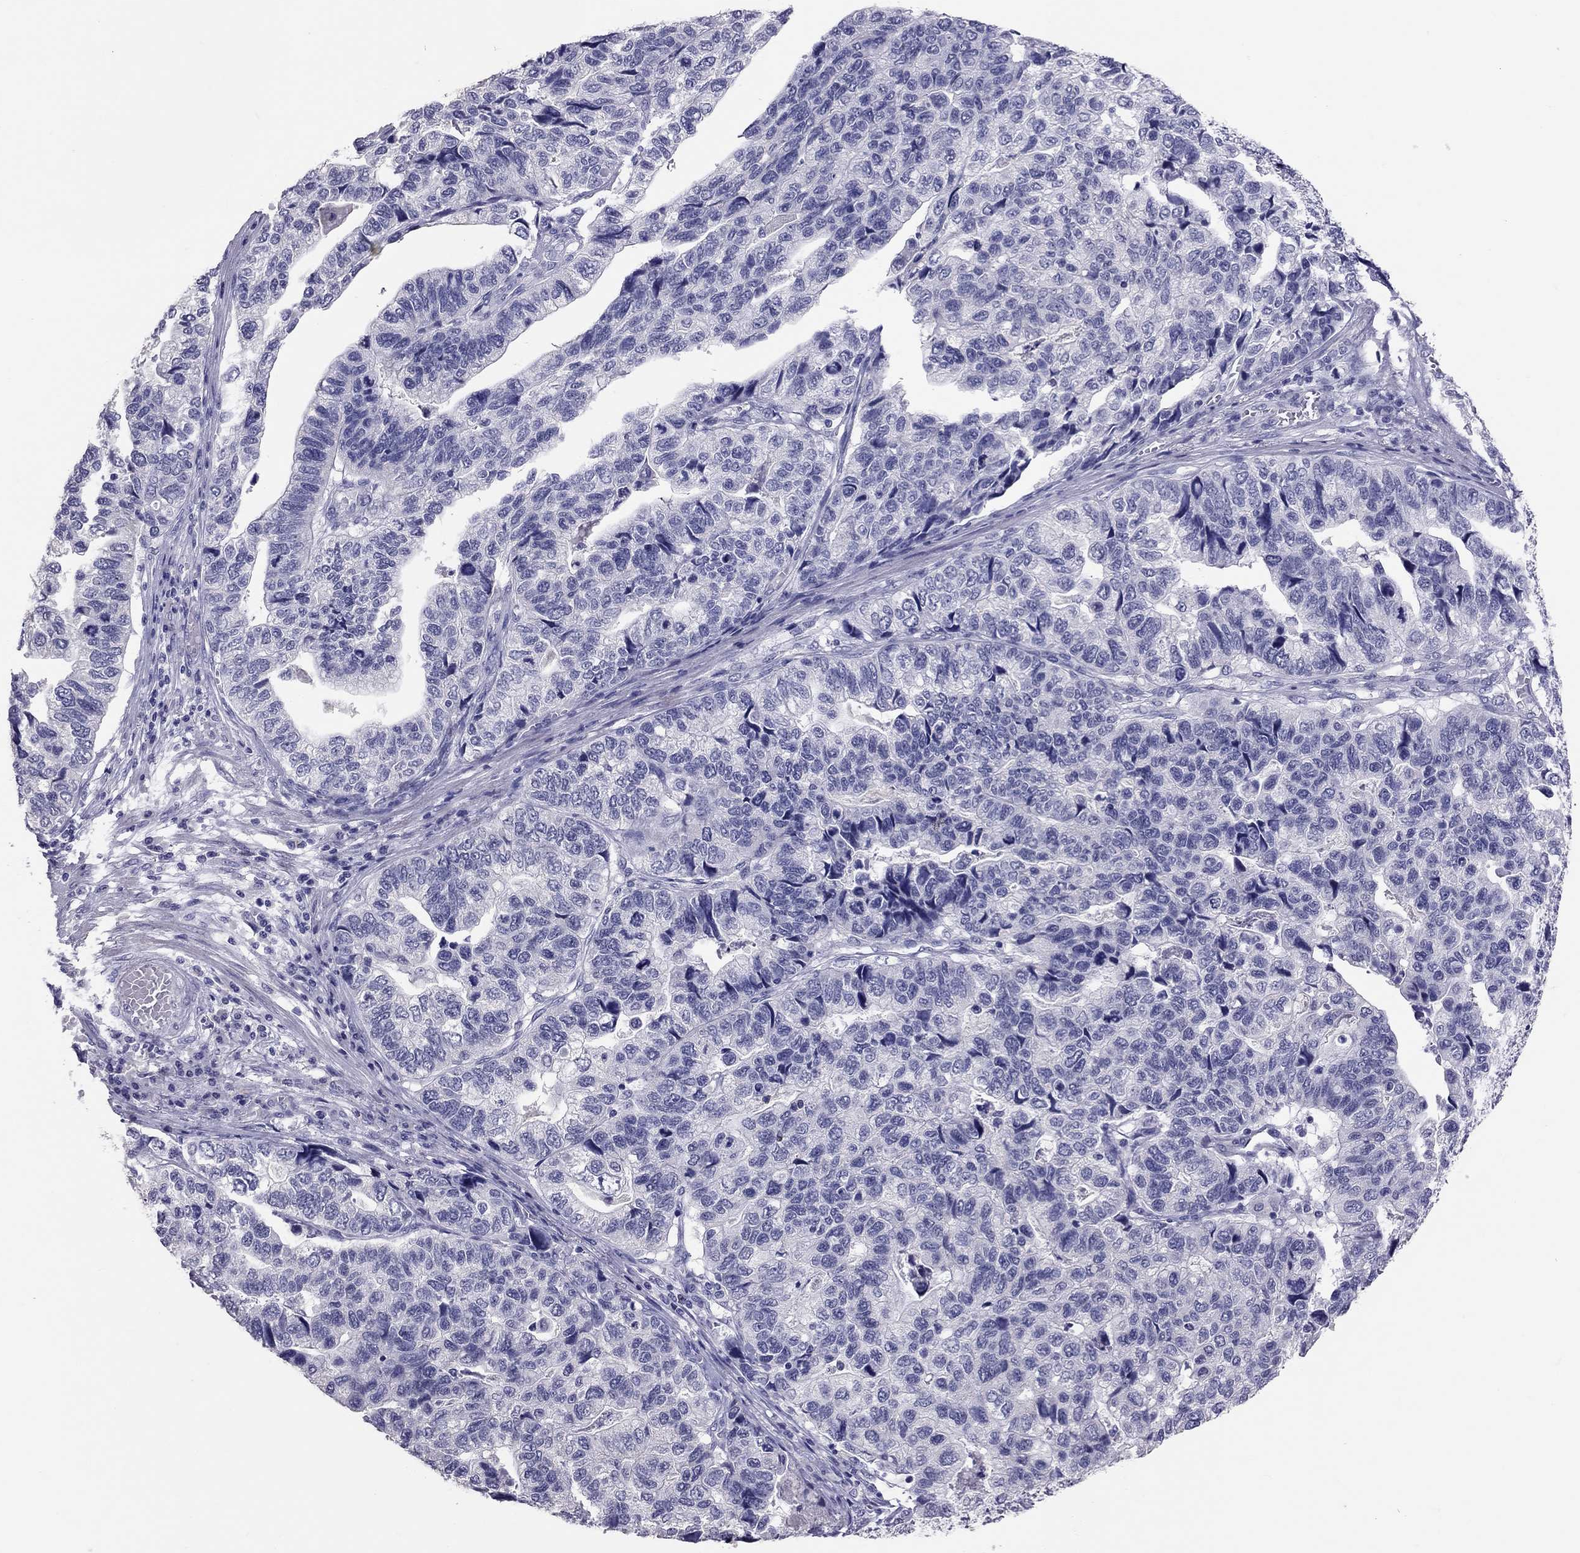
{"staining": {"intensity": "negative", "quantity": "none", "location": "none"}, "tissue": "stomach cancer", "cell_type": "Tumor cells", "image_type": "cancer", "snomed": [{"axis": "morphology", "description": "Adenocarcinoma, NOS"}, {"axis": "topography", "description": "Stomach, upper"}], "caption": "IHC of adenocarcinoma (stomach) reveals no positivity in tumor cells.", "gene": "PSMB11", "patient": {"sex": "female", "age": 67}}